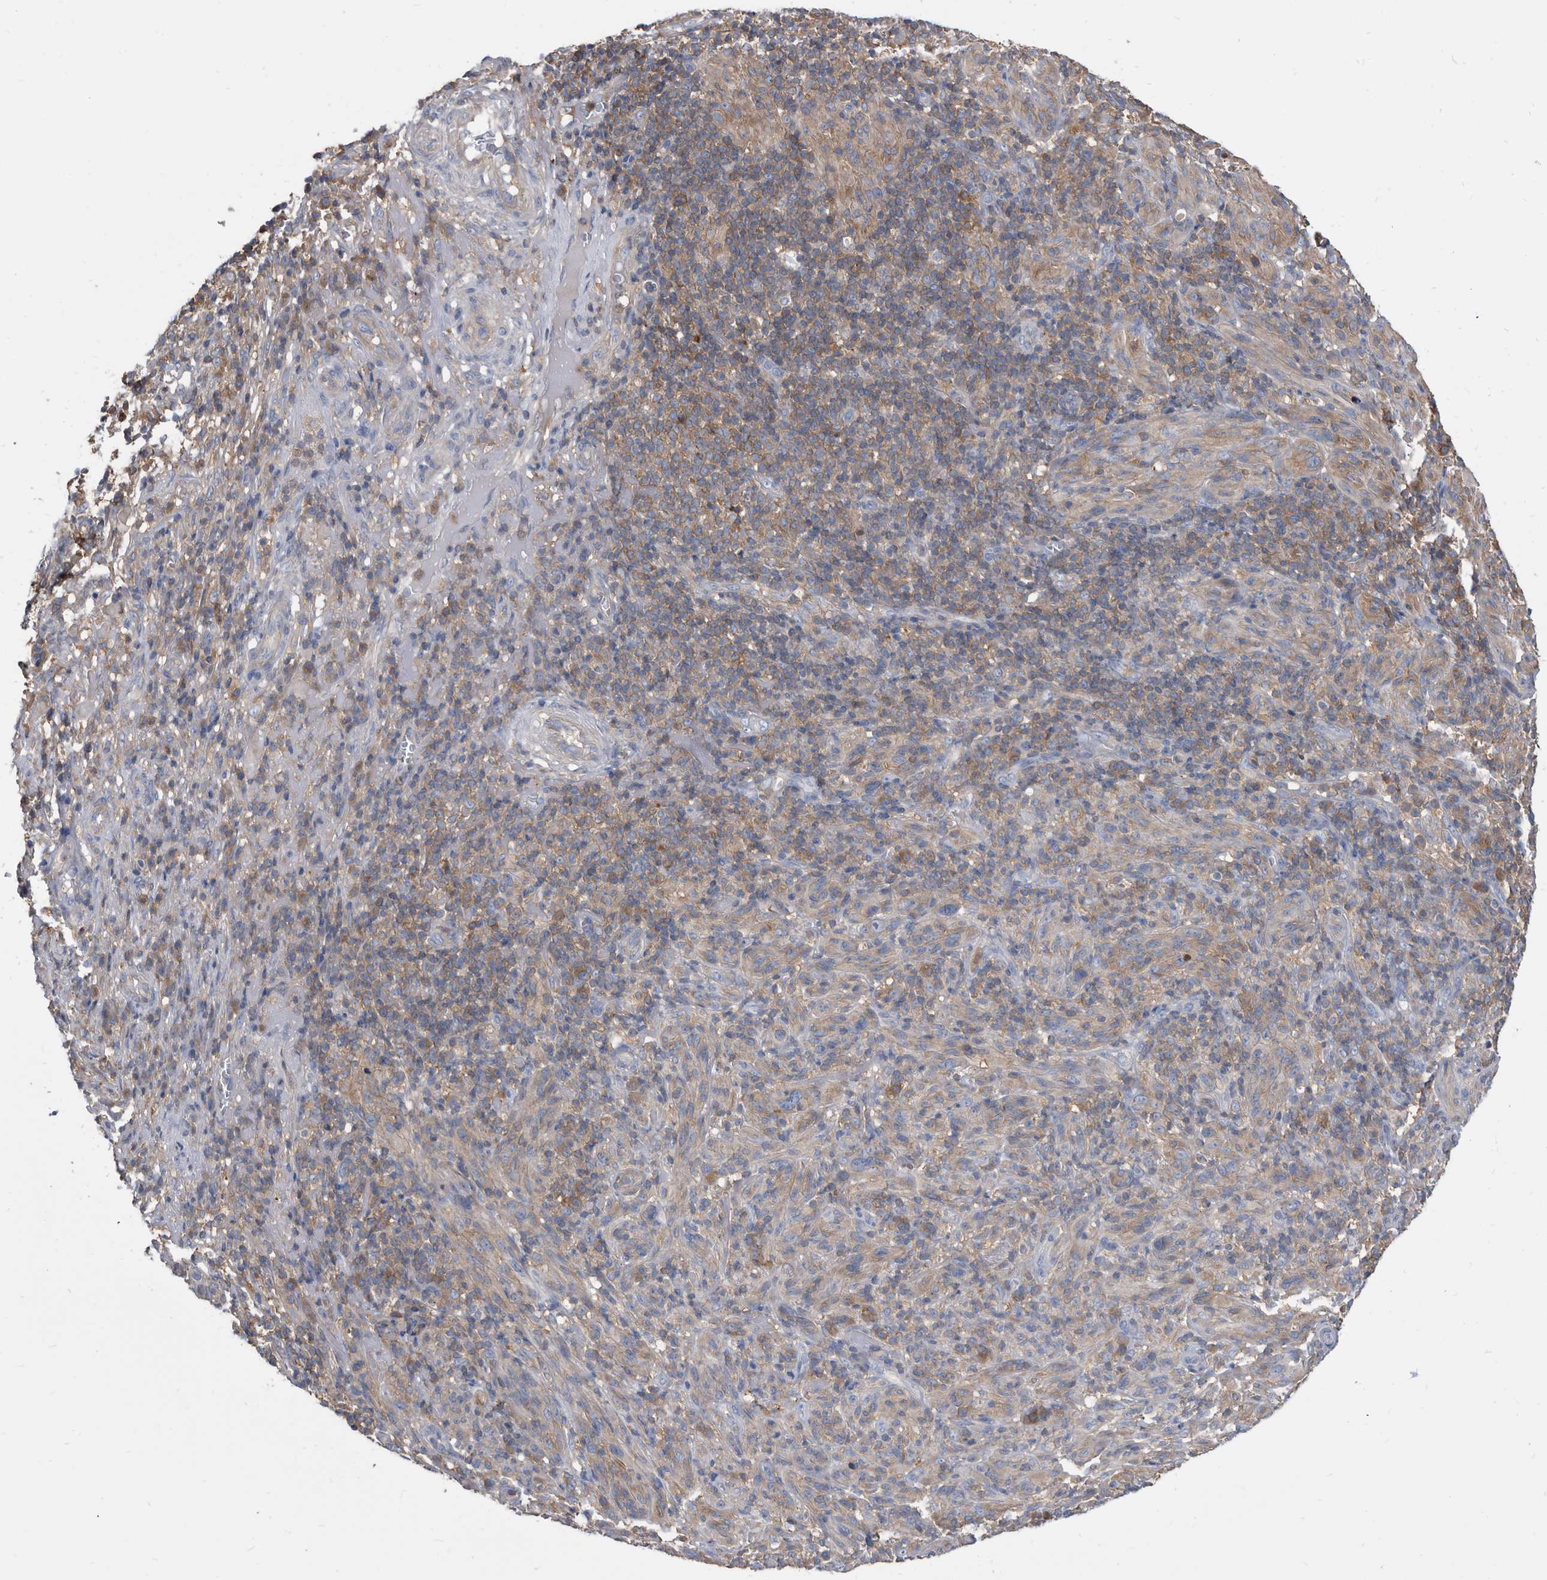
{"staining": {"intensity": "moderate", "quantity": "<25%", "location": "cytoplasmic/membranous"}, "tissue": "melanoma", "cell_type": "Tumor cells", "image_type": "cancer", "snomed": [{"axis": "morphology", "description": "Malignant melanoma, NOS"}, {"axis": "topography", "description": "Skin of head"}], "caption": "IHC of malignant melanoma exhibits low levels of moderate cytoplasmic/membranous staining in about <25% of tumor cells.", "gene": "APEH", "patient": {"sex": "male", "age": 96}}